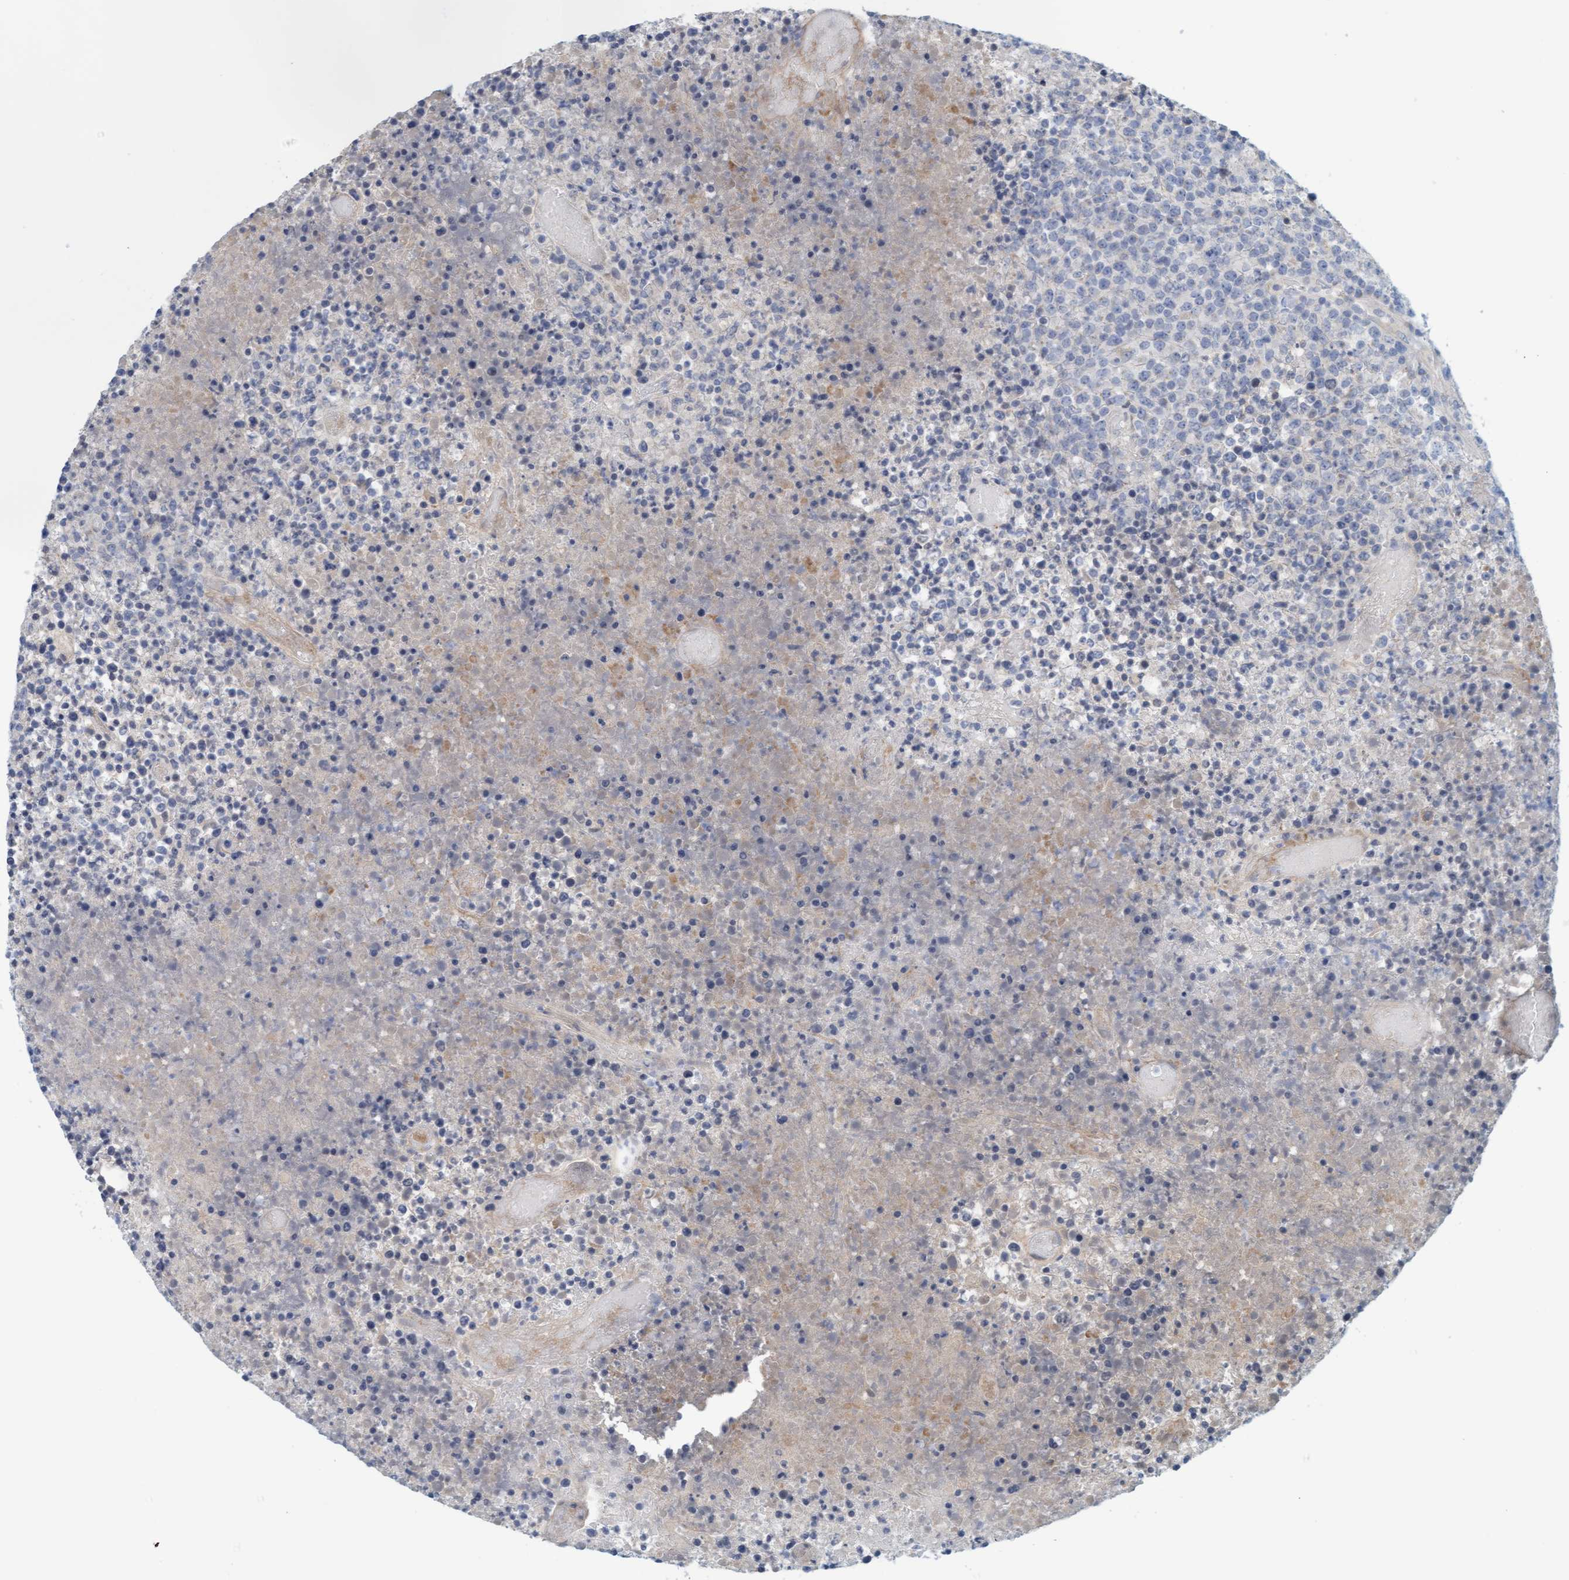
{"staining": {"intensity": "negative", "quantity": "none", "location": "none"}, "tissue": "lymphoma", "cell_type": "Tumor cells", "image_type": "cancer", "snomed": [{"axis": "morphology", "description": "Malignant lymphoma, non-Hodgkin's type, High grade"}, {"axis": "topography", "description": "Lymph node"}], "caption": "Malignant lymphoma, non-Hodgkin's type (high-grade) was stained to show a protein in brown. There is no significant expression in tumor cells.", "gene": "ZC3H3", "patient": {"sex": "male", "age": 13}}